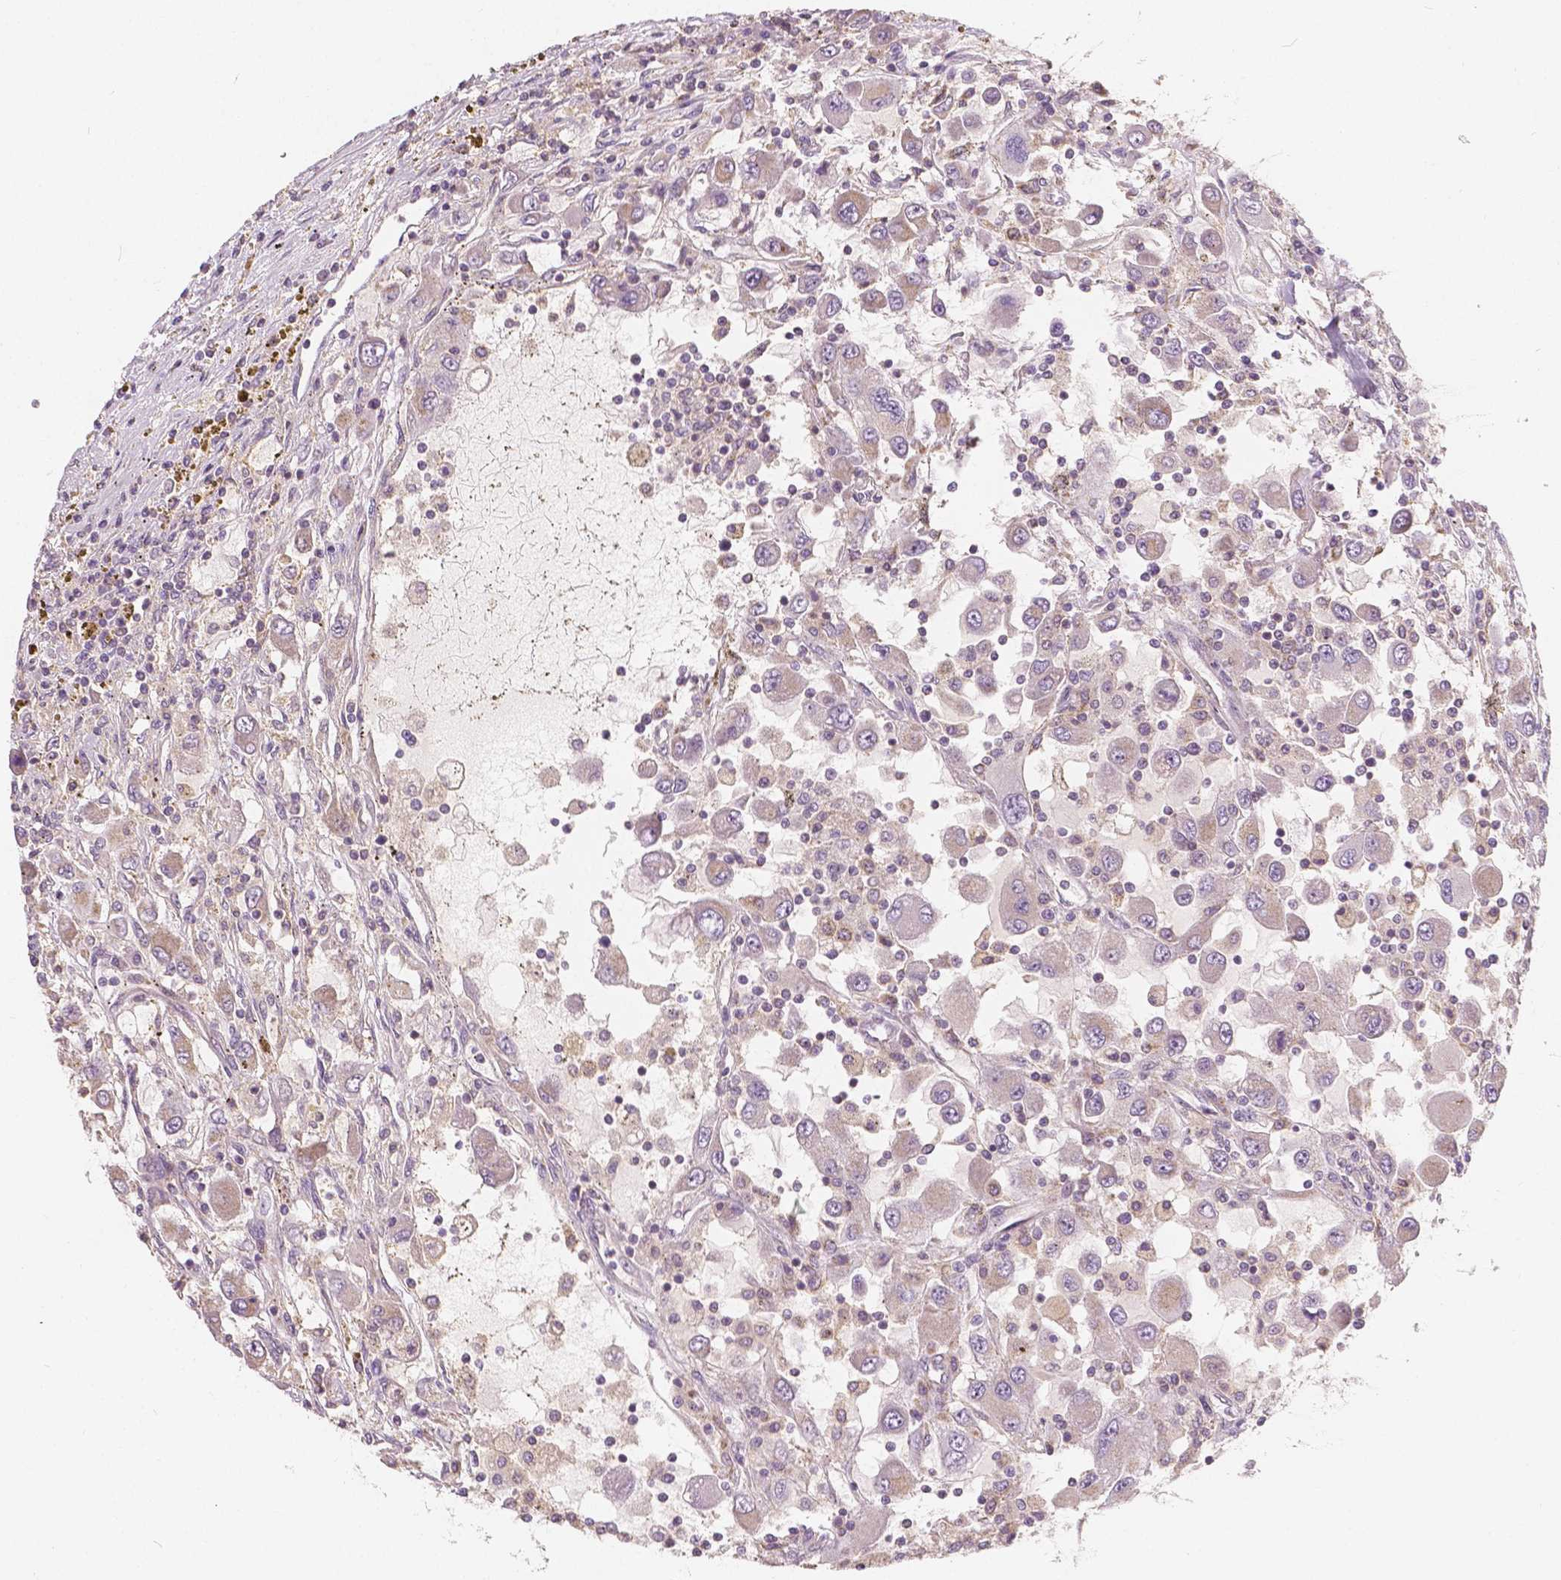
{"staining": {"intensity": "weak", "quantity": "25%-75%", "location": "cytoplasmic/membranous"}, "tissue": "renal cancer", "cell_type": "Tumor cells", "image_type": "cancer", "snomed": [{"axis": "morphology", "description": "Adenocarcinoma, NOS"}, {"axis": "topography", "description": "Kidney"}], "caption": "Immunohistochemical staining of adenocarcinoma (renal) exhibits low levels of weak cytoplasmic/membranous protein positivity in about 25%-75% of tumor cells.", "gene": "SNX12", "patient": {"sex": "female", "age": 67}}